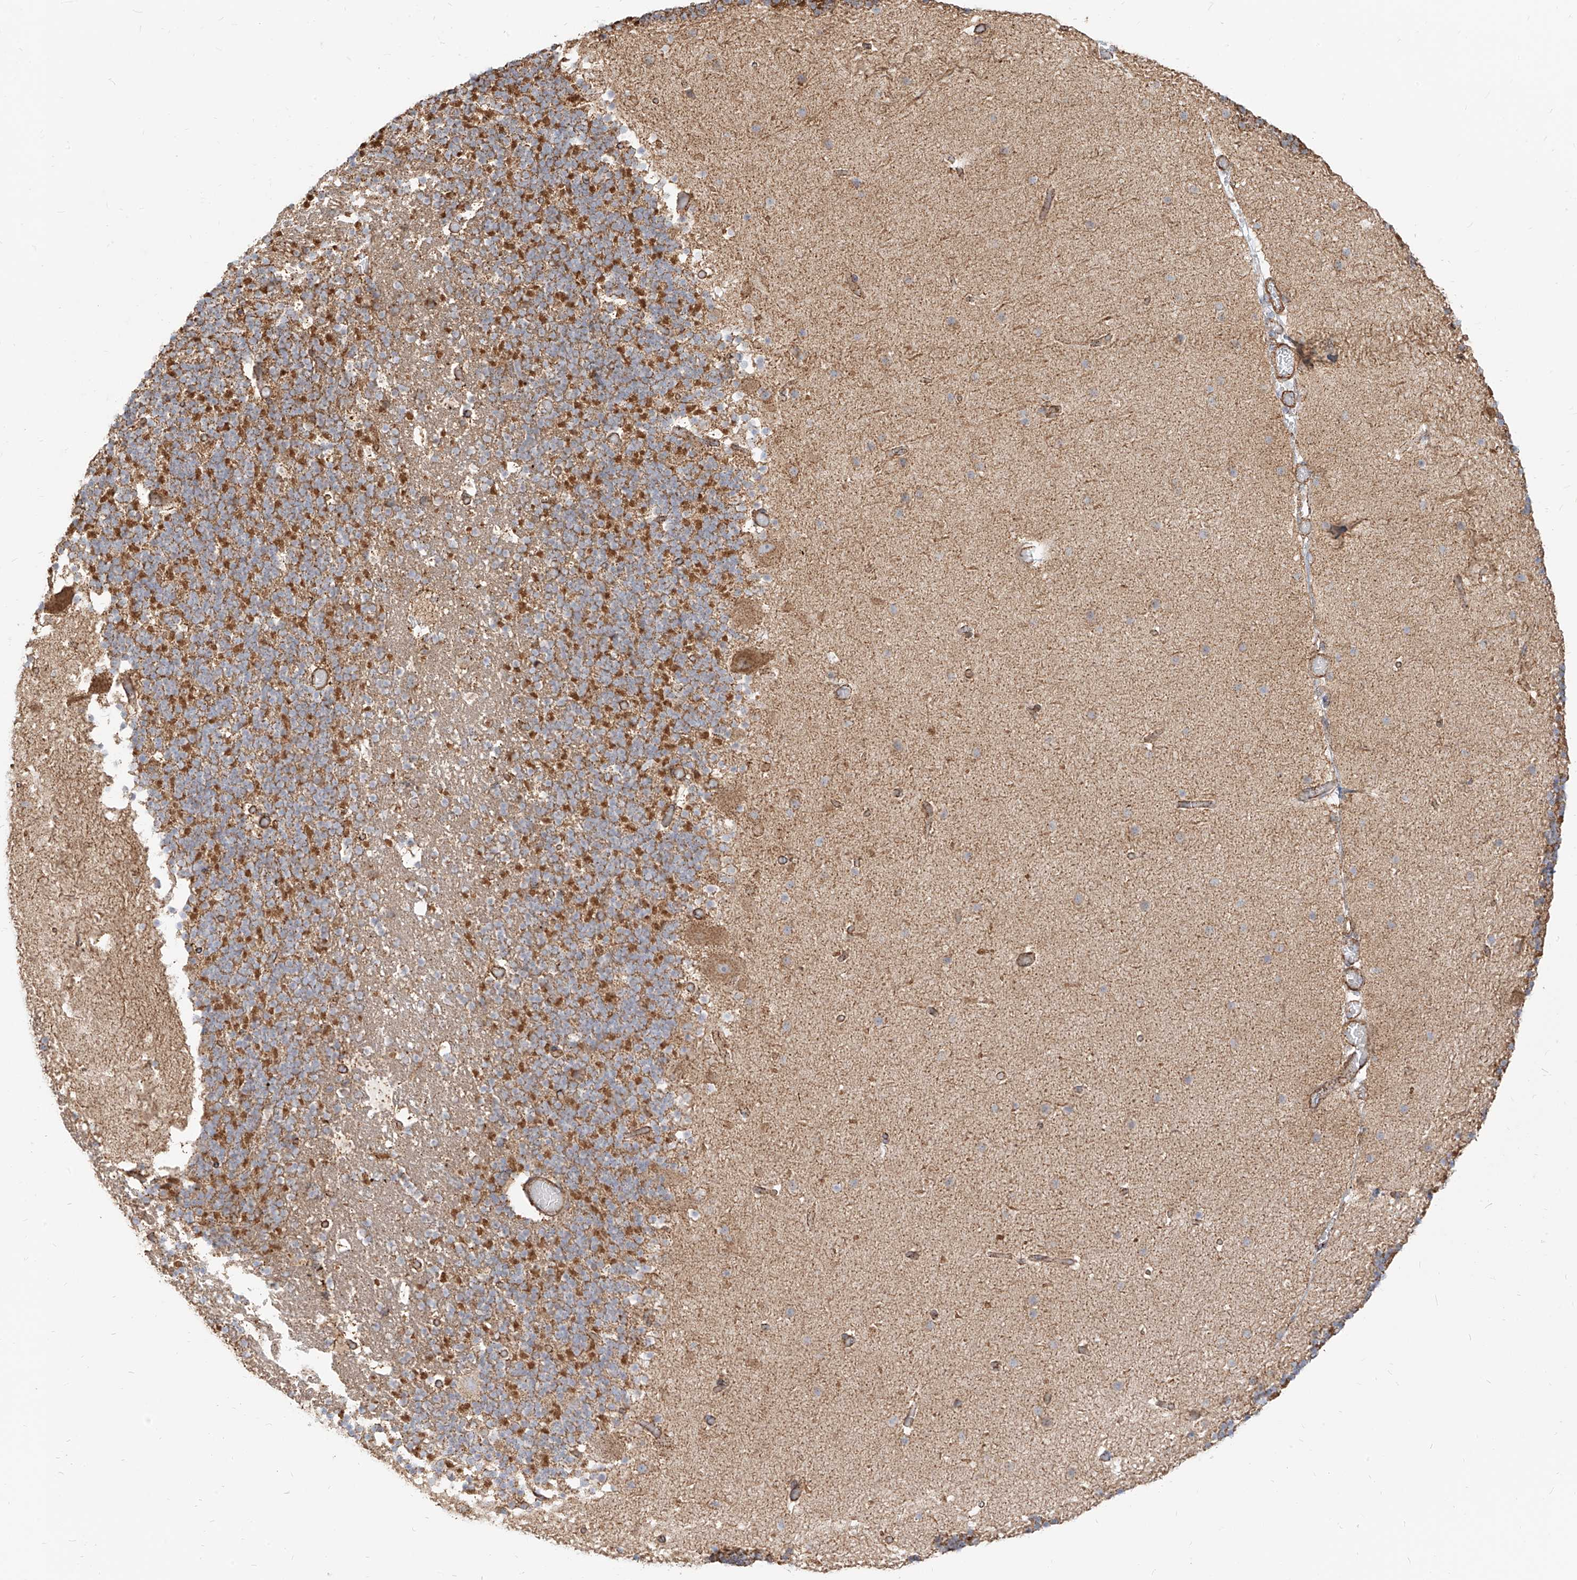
{"staining": {"intensity": "moderate", "quantity": "25%-75%", "location": "cytoplasmic/membranous"}, "tissue": "cerebellum", "cell_type": "Cells in granular layer", "image_type": "normal", "snomed": [{"axis": "morphology", "description": "Normal tissue, NOS"}, {"axis": "topography", "description": "Cerebellum"}], "caption": "The immunohistochemical stain highlights moderate cytoplasmic/membranous positivity in cells in granular layer of normal cerebellum.", "gene": "PLCL1", "patient": {"sex": "male", "age": 57}}